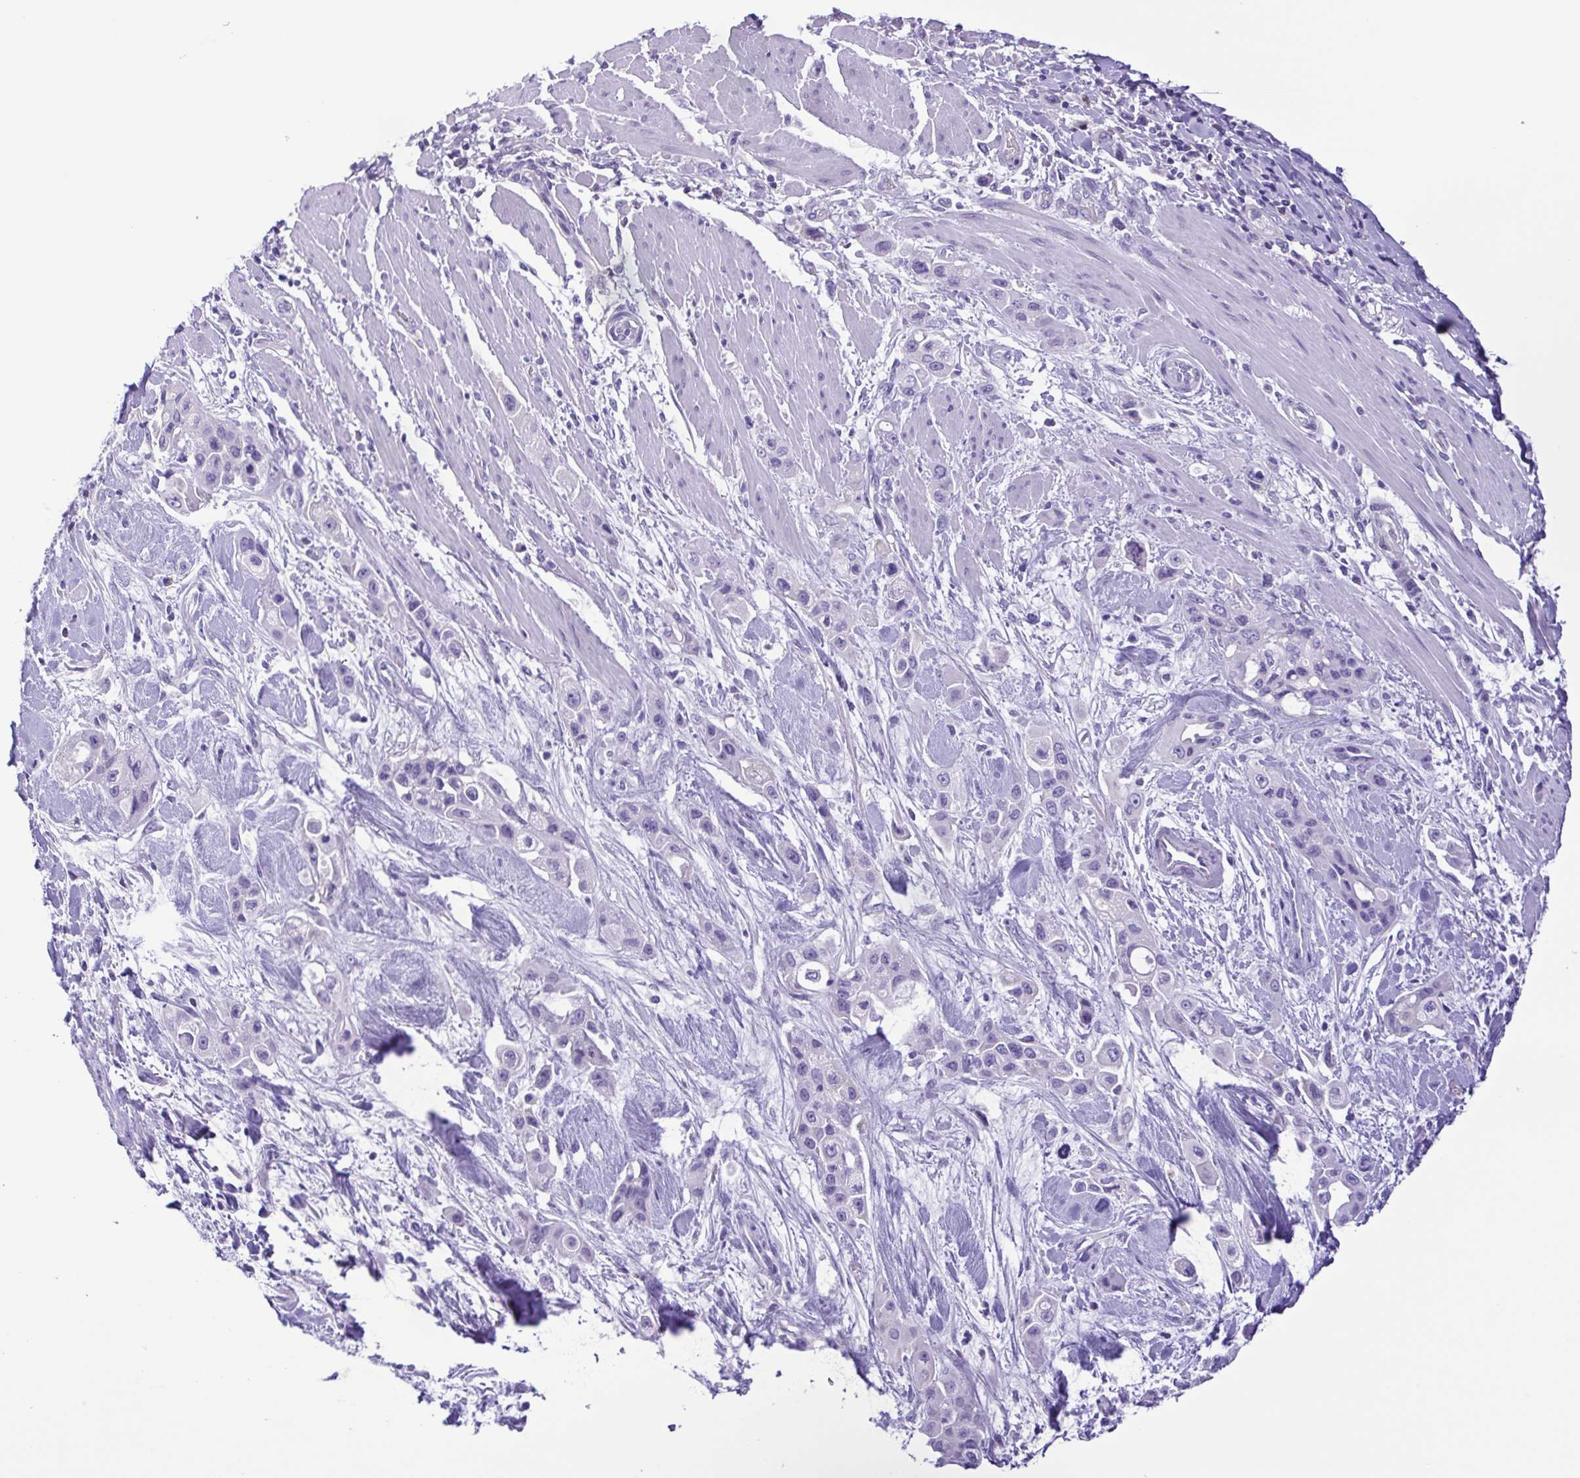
{"staining": {"intensity": "negative", "quantity": "none", "location": "none"}, "tissue": "pancreatic cancer", "cell_type": "Tumor cells", "image_type": "cancer", "snomed": [{"axis": "morphology", "description": "Adenocarcinoma, NOS"}, {"axis": "topography", "description": "Pancreas"}], "caption": "Tumor cells are negative for protein expression in human adenocarcinoma (pancreatic).", "gene": "IGFL1", "patient": {"sex": "female", "age": 66}}